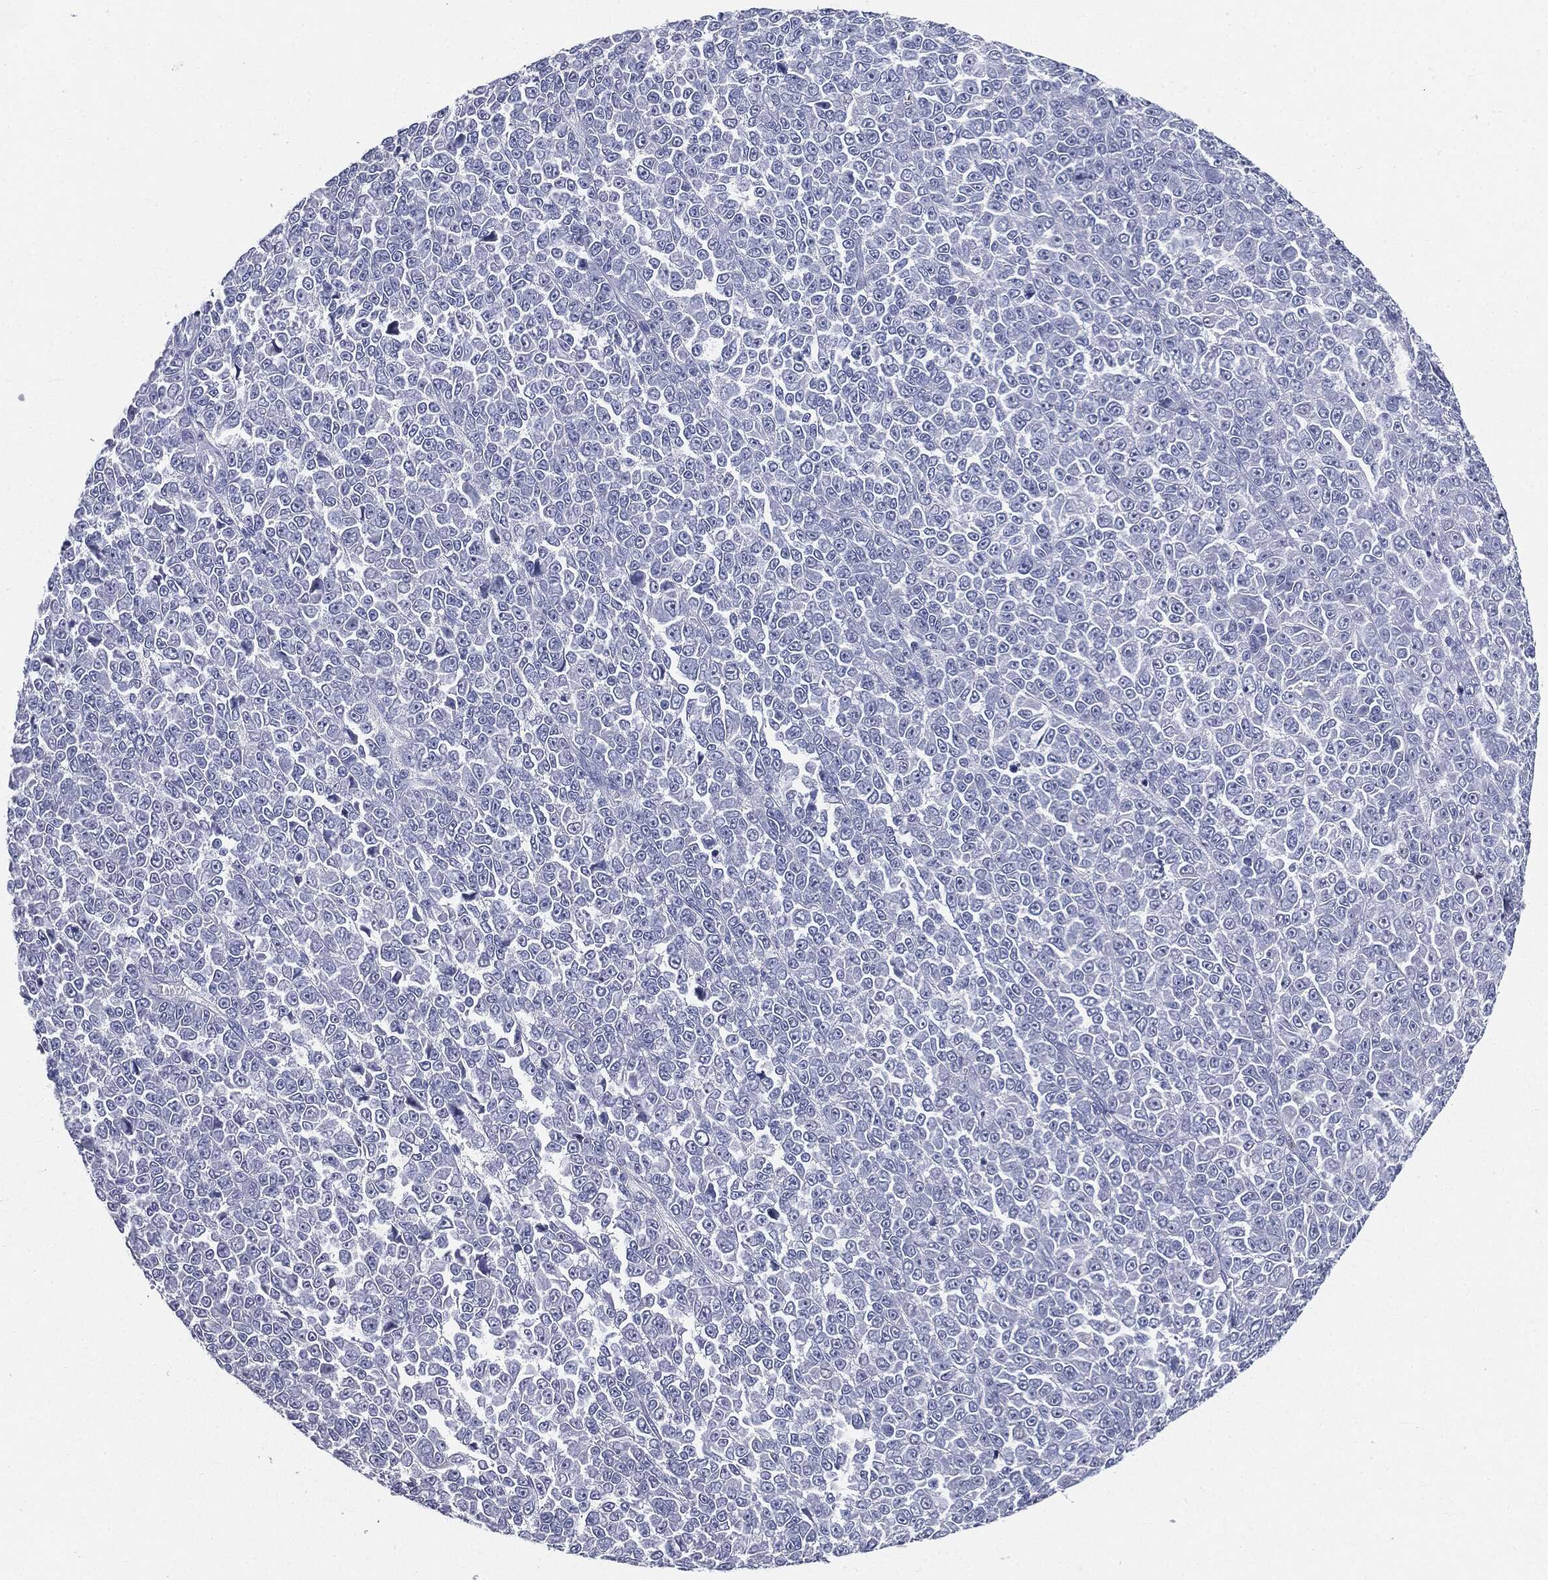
{"staining": {"intensity": "negative", "quantity": "none", "location": "none"}, "tissue": "melanoma", "cell_type": "Tumor cells", "image_type": "cancer", "snomed": [{"axis": "morphology", "description": "Malignant melanoma, NOS"}, {"axis": "topography", "description": "Skin"}], "caption": "This is an immunohistochemistry micrograph of melanoma. There is no expression in tumor cells.", "gene": "CUZD1", "patient": {"sex": "female", "age": 95}}